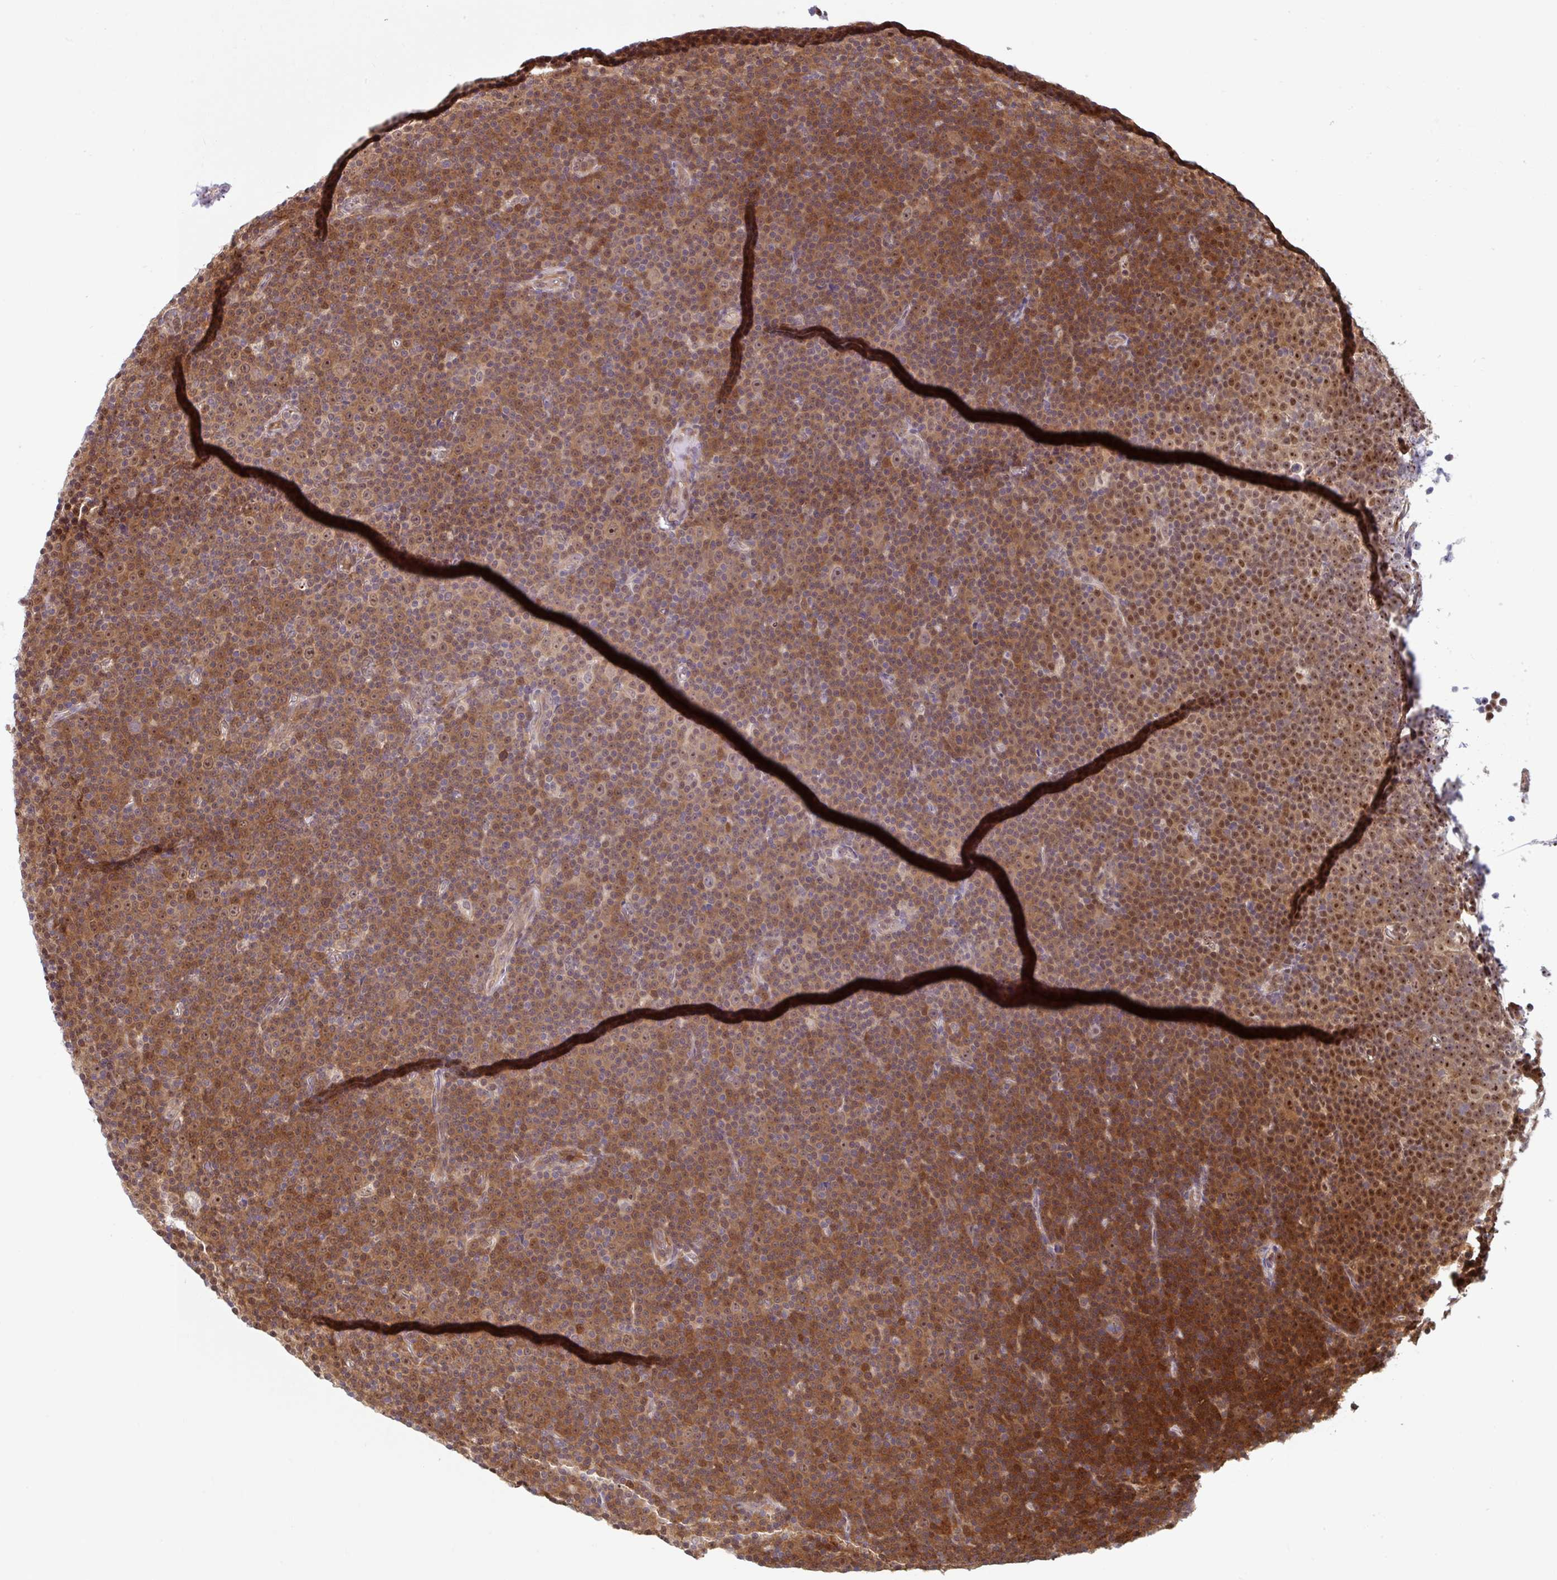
{"staining": {"intensity": "moderate", "quantity": ">75%", "location": "cytoplasmic/membranous,nuclear"}, "tissue": "lymphoma", "cell_type": "Tumor cells", "image_type": "cancer", "snomed": [{"axis": "morphology", "description": "Malignant lymphoma, non-Hodgkin's type, Low grade"}, {"axis": "topography", "description": "Lymph node"}], "caption": "Moderate cytoplasmic/membranous and nuclear protein positivity is identified in about >75% of tumor cells in low-grade malignant lymphoma, non-Hodgkin's type.", "gene": "HMBS", "patient": {"sex": "female", "age": 67}}